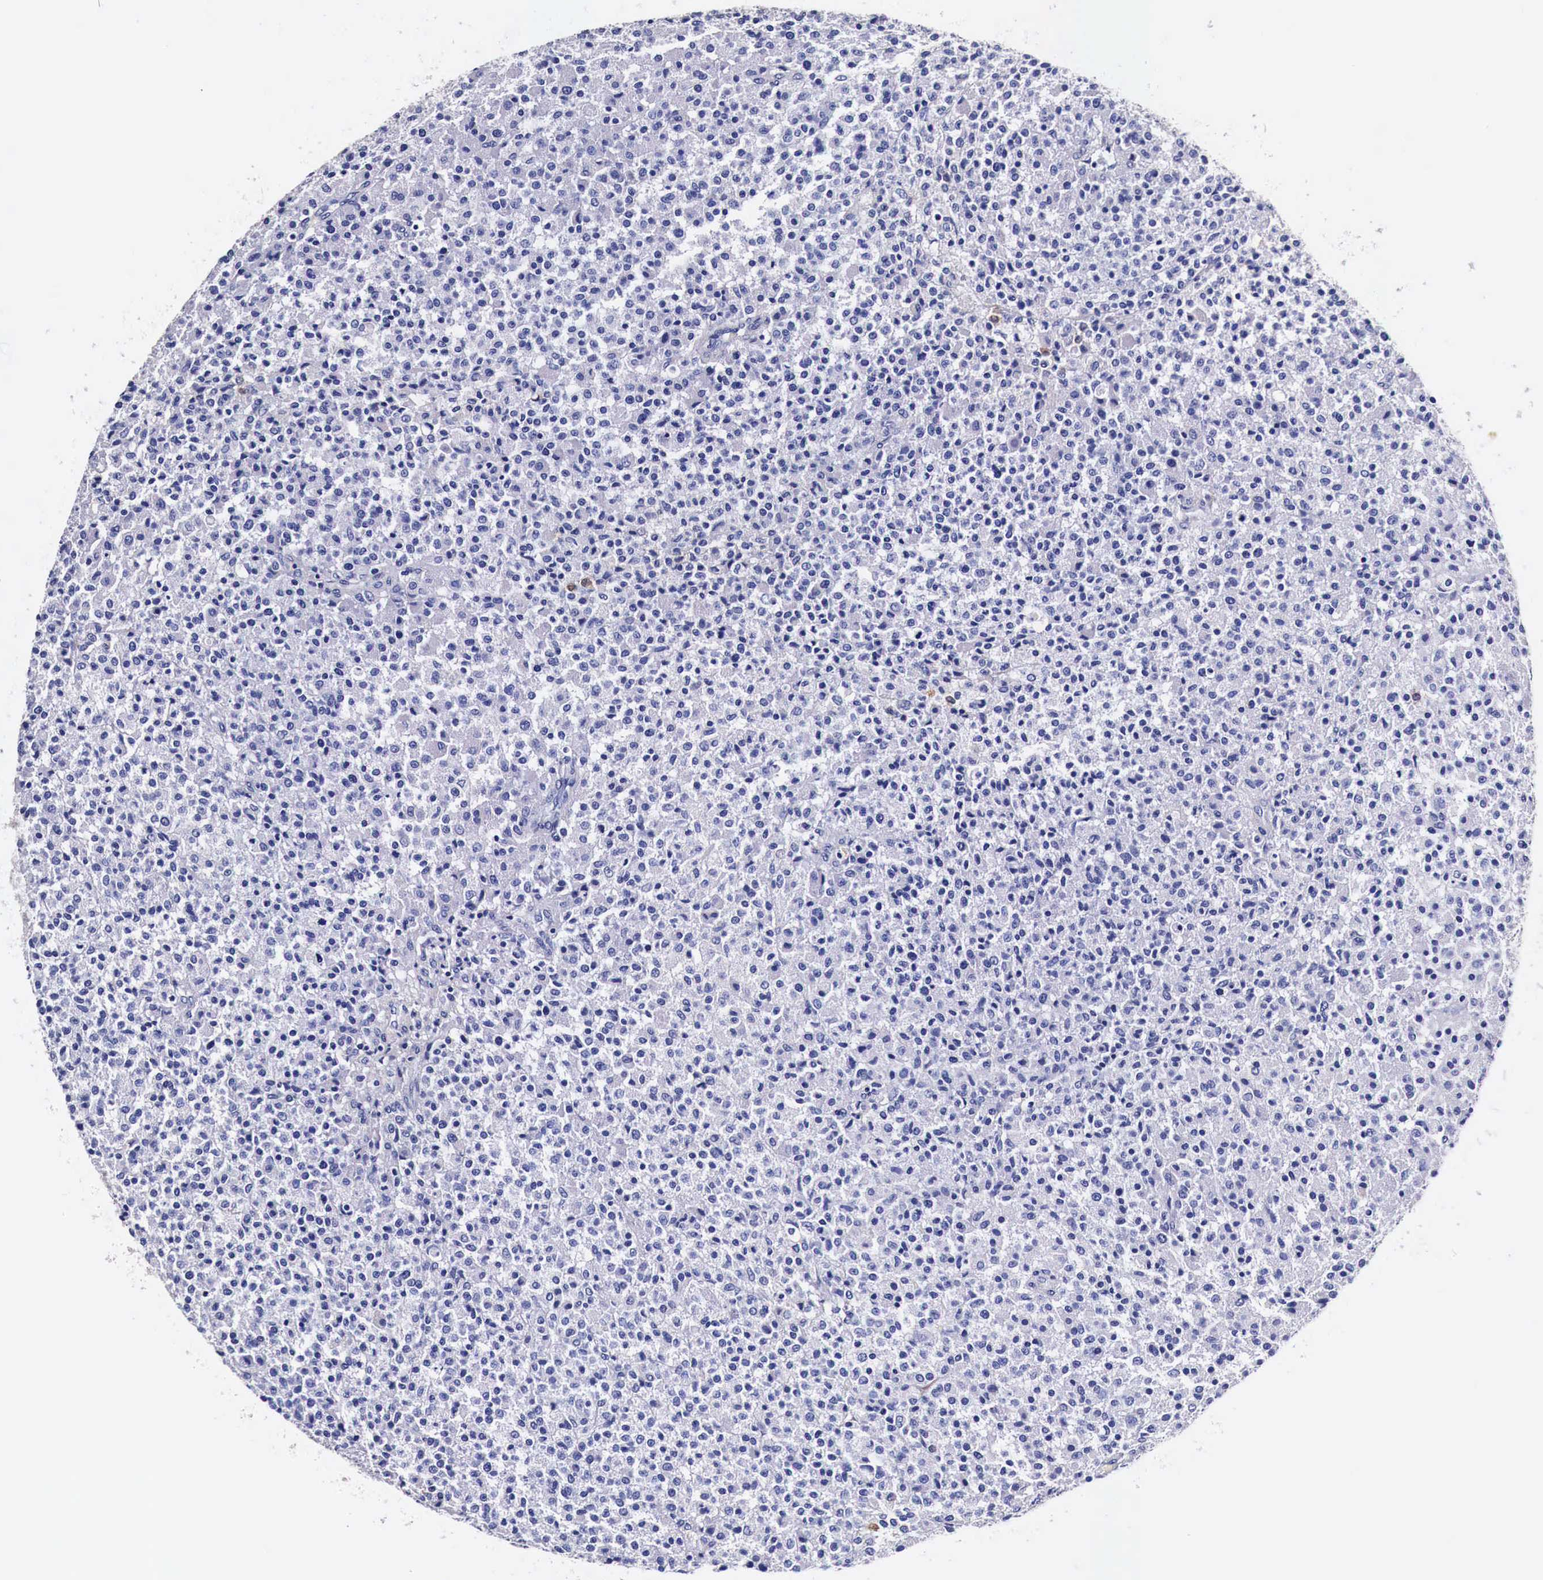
{"staining": {"intensity": "negative", "quantity": "none", "location": "none"}, "tissue": "testis cancer", "cell_type": "Tumor cells", "image_type": "cancer", "snomed": [{"axis": "morphology", "description": "Seminoma, NOS"}, {"axis": "topography", "description": "Testis"}], "caption": "There is no significant expression in tumor cells of testis seminoma.", "gene": "HSPB1", "patient": {"sex": "male", "age": 59}}